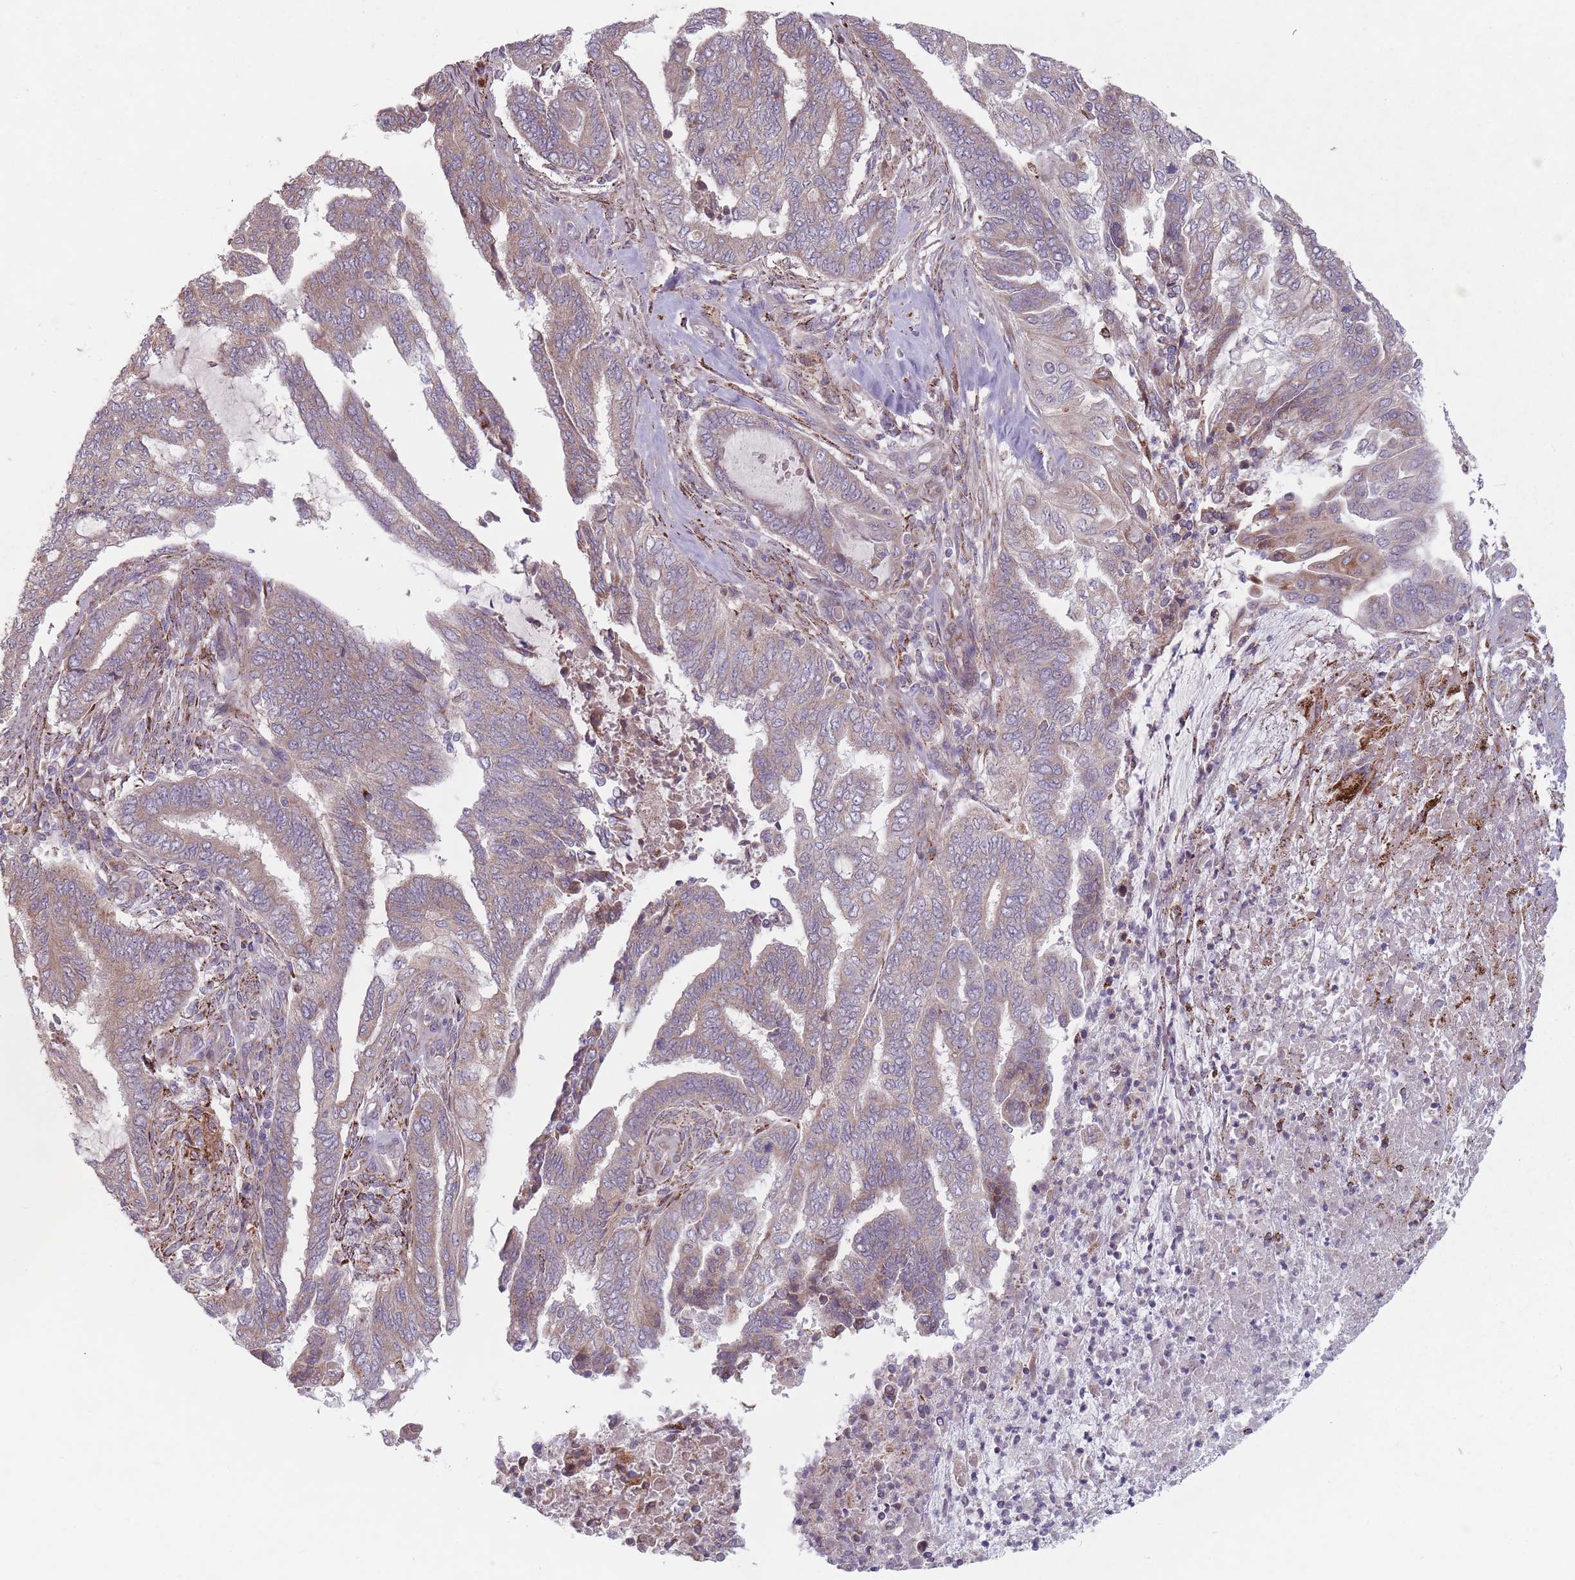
{"staining": {"intensity": "weak", "quantity": "25%-75%", "location": "cytoplasmic/membranous"}, "tissue": "endometrial cancer", "cell_type": "Tumor cells", "image_type": "cancer", "snomed": [{"axis": "morphology", "description": "Adenocarcinoma, NOS"}, {"axis": "topography", "description": "Uterus"}, {"axis": "topography", "description": "Endometrium"}], "caption": "Immunohistochemical staining of human adenocarcinoma (endometrial) displays low levels of weak cytoplasmic/membranous expression in approximately 25%-75% of tumor cells.", "gene": "OR10Q1", "patient": {"sex": "female", "age": 70}}